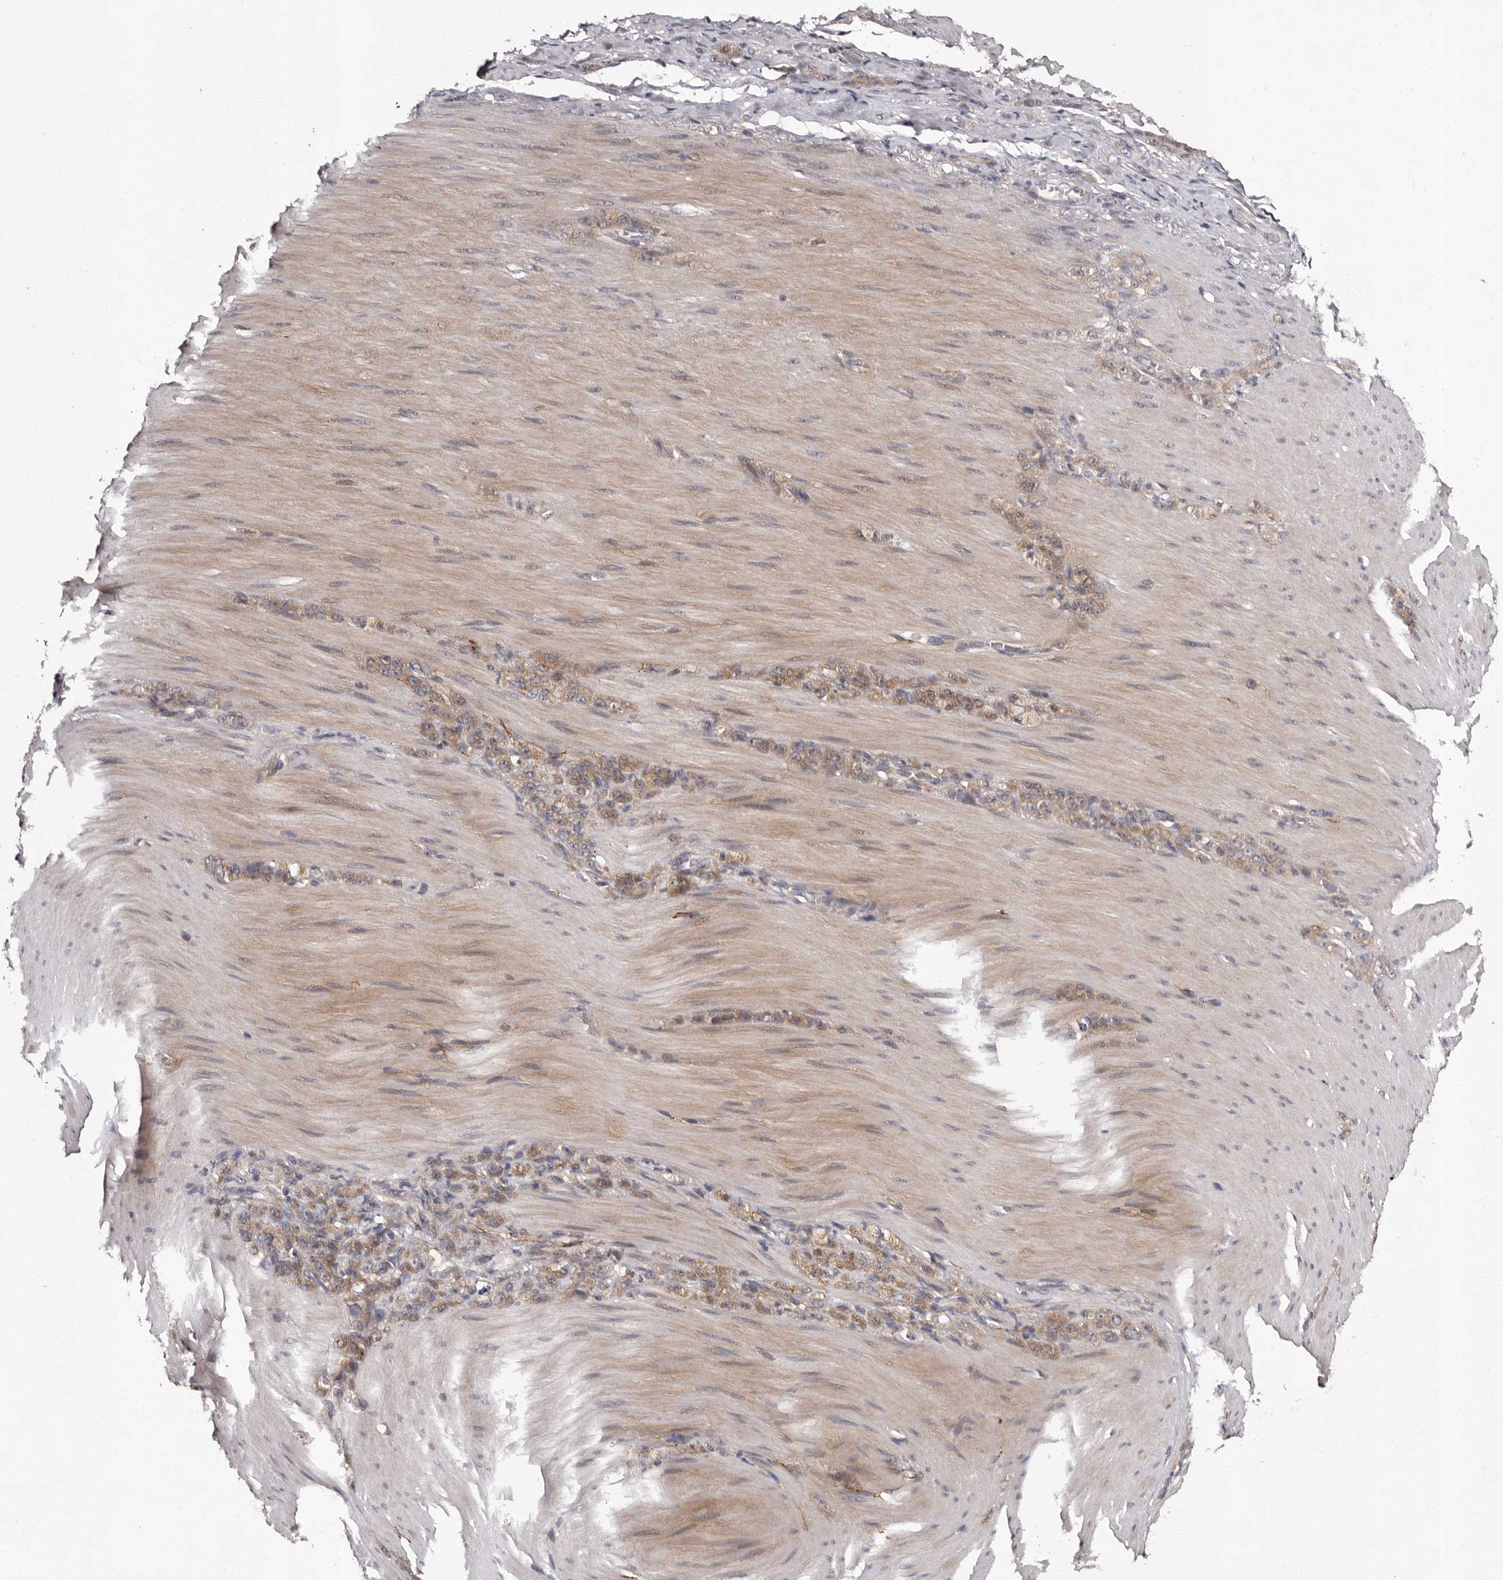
{"staining": {"intensity": "moderate", "quantity": ">75%", "location": "cytoplasmic/membranous"}, "tissue": "stomach cancer", "cell_type": "Tumor cells", "image_type": "cancer", "snomed": [{"axis": "morphology", "description": "Normal tissue, NOS"}, {"axis": "morphology", "description": "Adenocarcinoma, NOS"}, {"axis": "topography", "description": "Stomach"}], "caption": "A photomicrograph of human stomach cancer (adenocarcinoma) stained for a protein reveals moderate cytoplasmic/membranous brown staining in tumor cells.", "gene": "FAM91A1", "patient": {"sex": "male", "age": 82}}